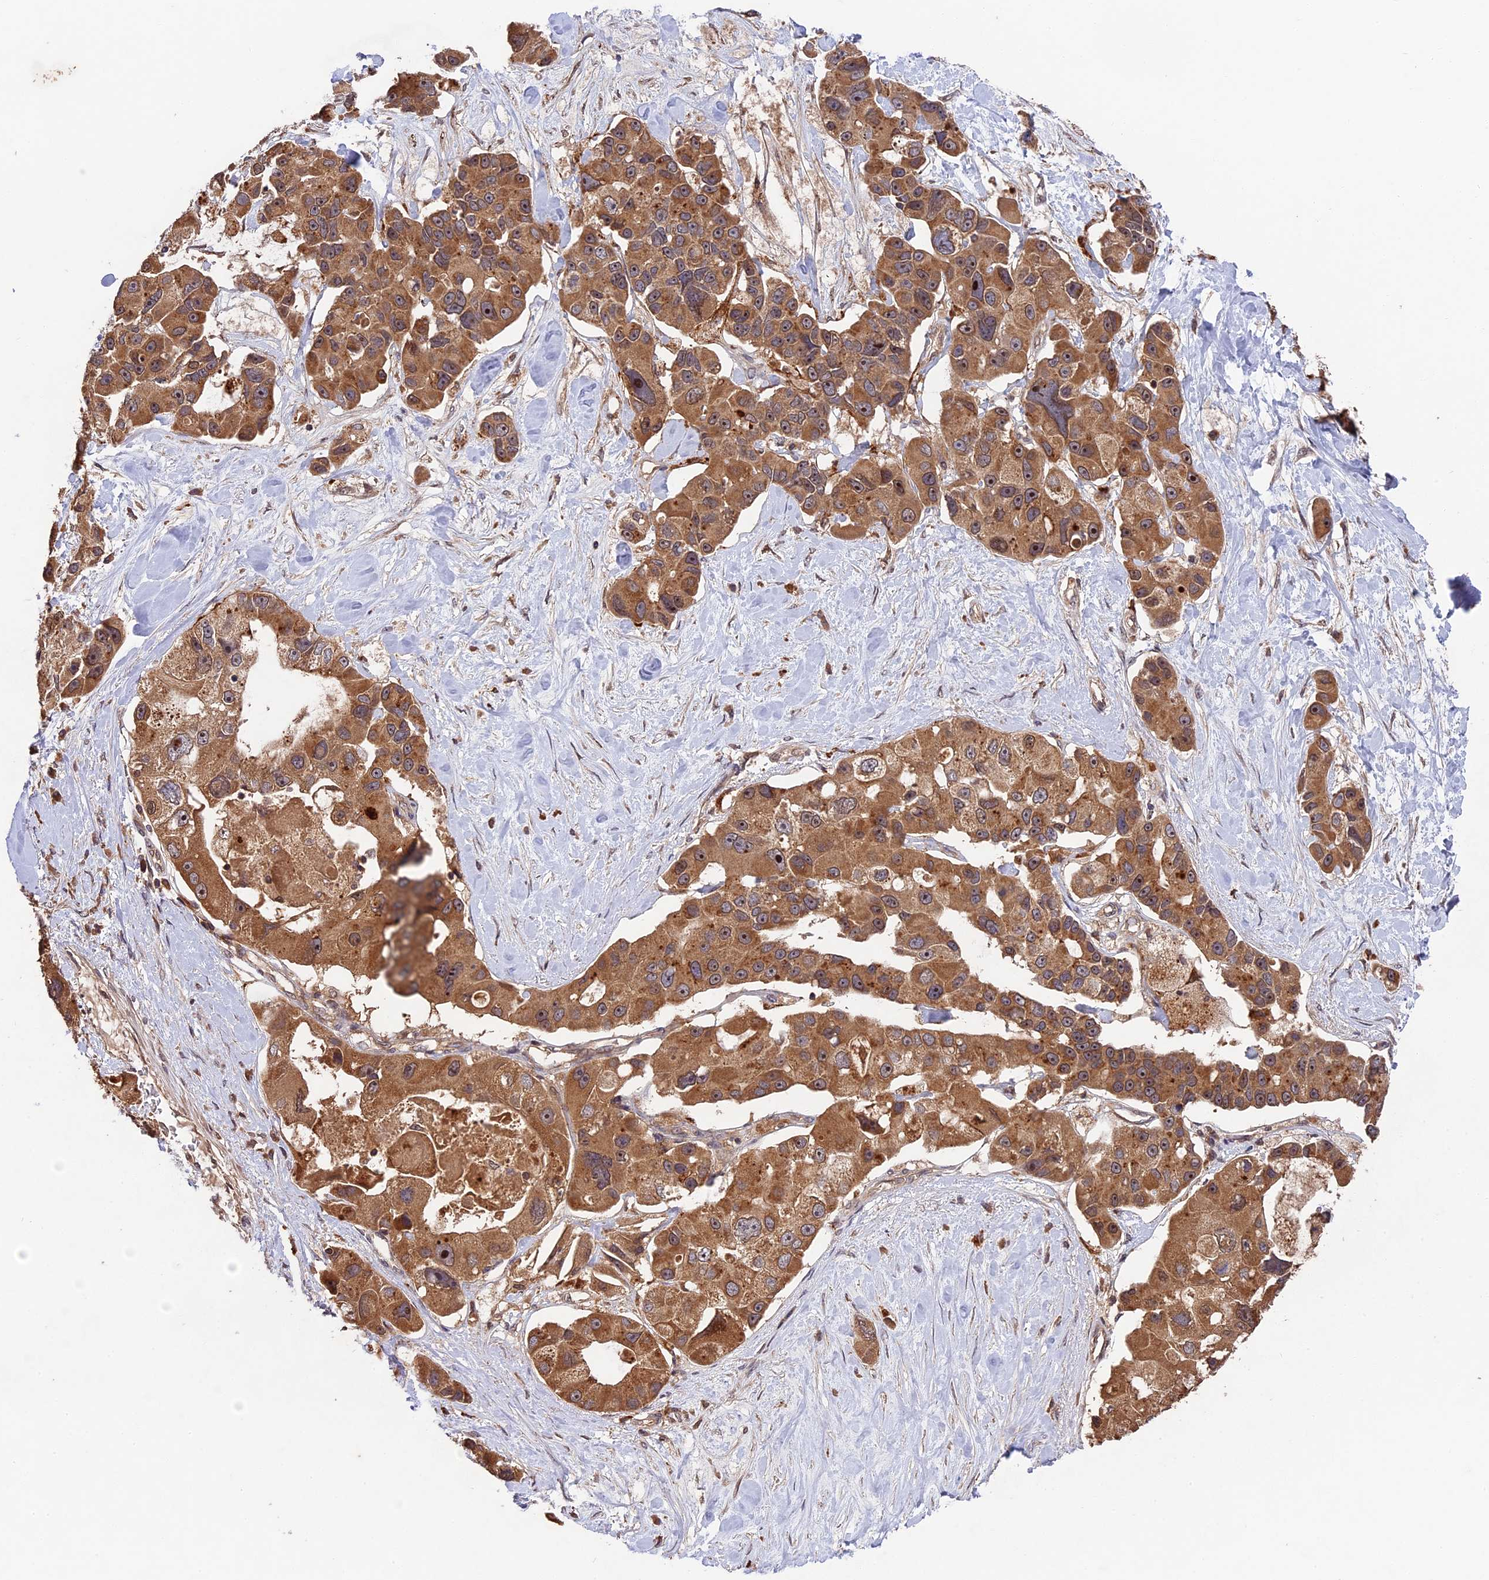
{"staining": {"intensity": "moderate", "quantity": ">75%", "location": "cytoplasmic/membranous"}, "tissue": "lung cancer", "cell_type": "Tumor cells", "image_type": "cancer", "snomed": [{"axis": "morphology", "description": "Adenocarcinoma, NOS"}, {"axis": "topography", "description": "Lung"}], "caption": "This micrograph displays lung cancer stained with IHC to label a protein in brown. The cytoplasmic/membranous of tumor cells show moderate positivity for the protein. Nuclei are counter-stained blue.", "gene": "CHAC1", "patient": {"sex": "female", "age": 54}}